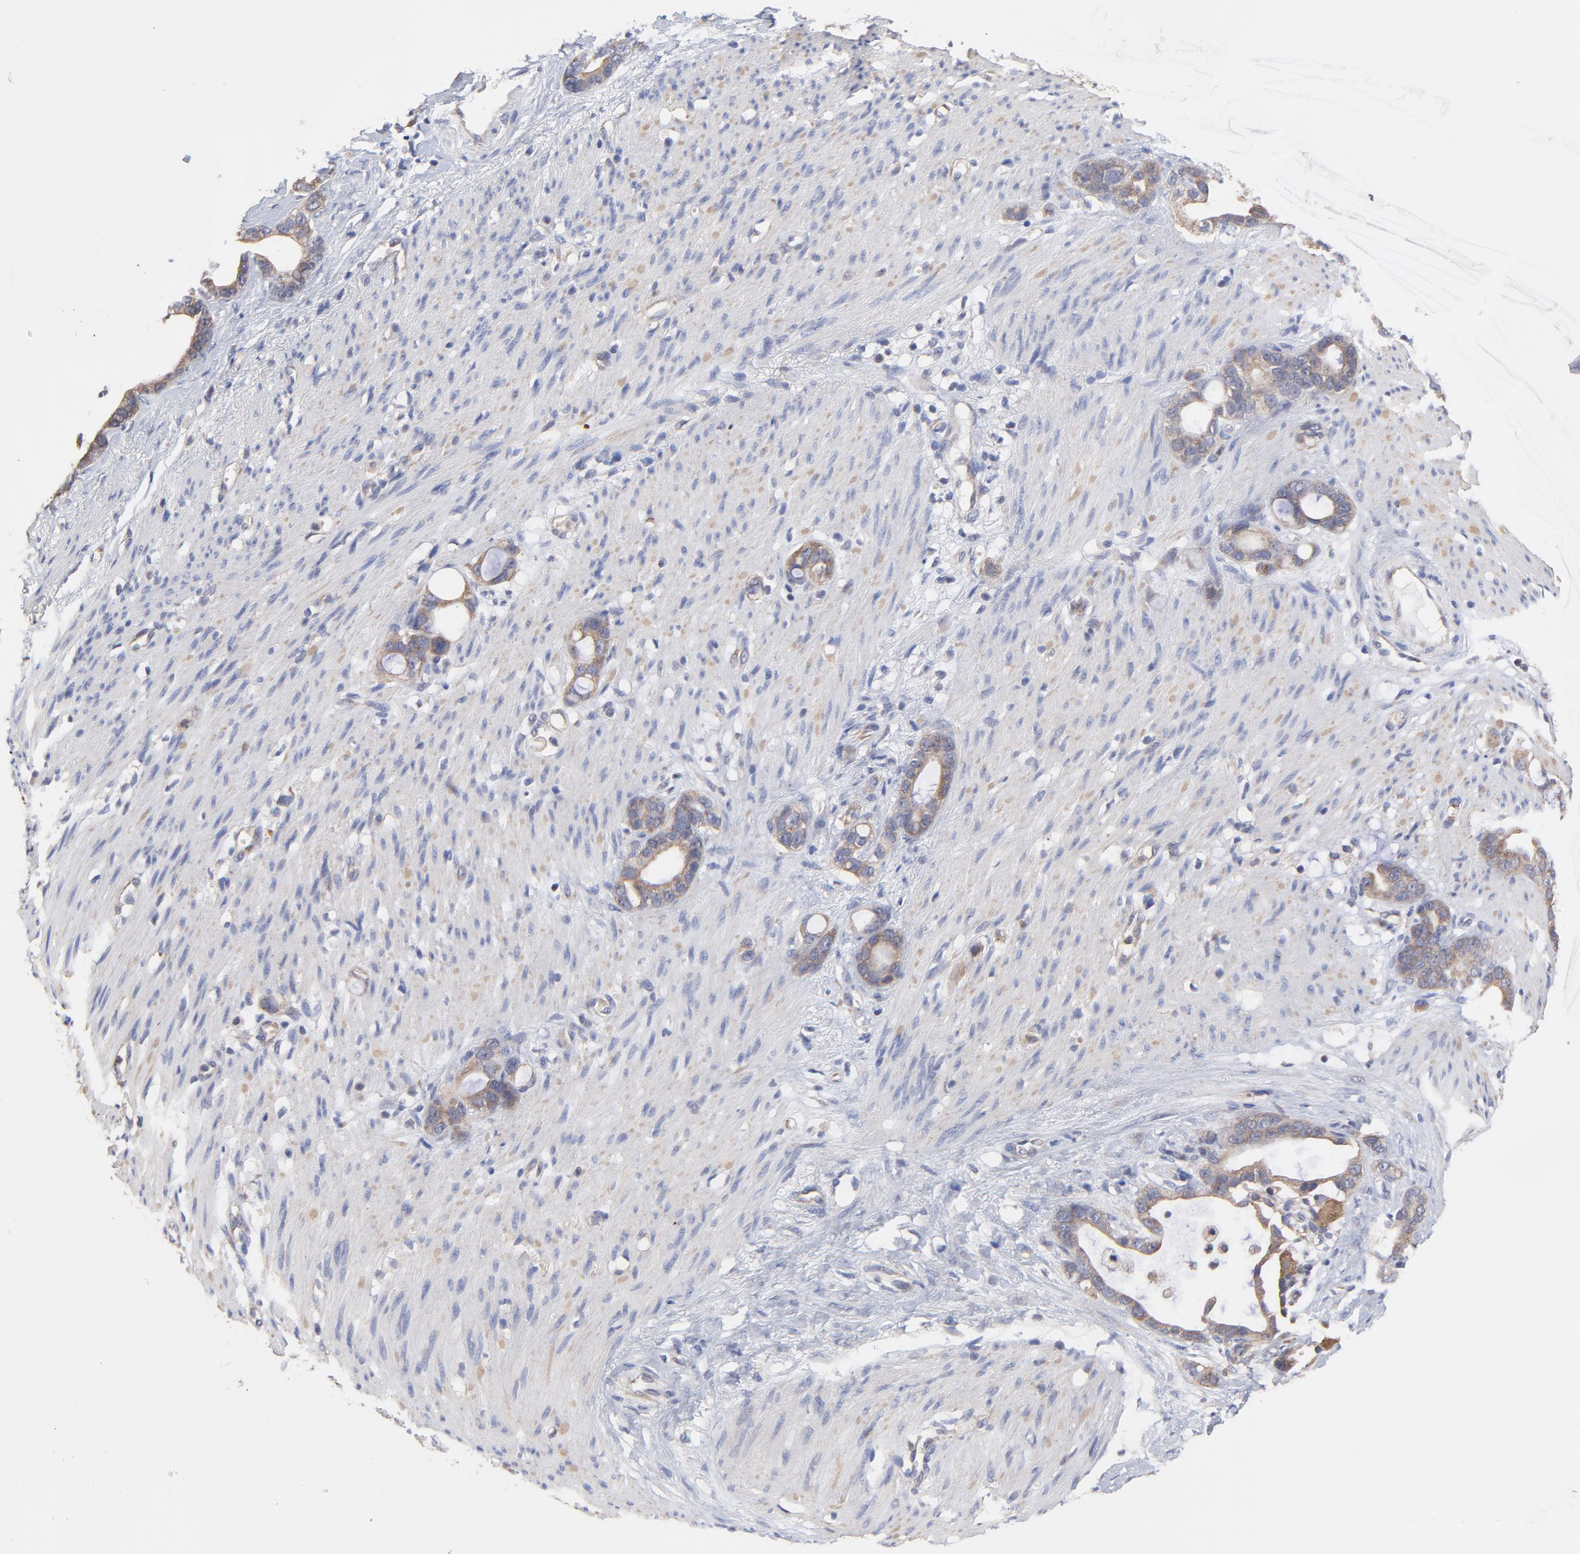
{"staining": {"intensity": "weak", "quantity": ">75%", "location": "cytoplasmic/membranous"}, "tissue": "stomach cancer", "cell_type": "Tumor cells", "image_type": "cancer", "snomed": [{"axis": "morphology", "description": "Adenocarcinoma, NOS"}, {"axis": "topography", "description": "Stomach"}], "caption": "A photomicrograph of stomach adenocarcinoma stained for a protein shows weak cytoplasmic/membranous brown staining in tumor cells. The protein of interest is stained brown, and the nuclei are stained in blue (DAB (3,3'-diaminobenzidine) IHC with brightfield microscopy, high magnification).", "gene": "PCMT1", "patient": {"sex": "female", "age": 75}}